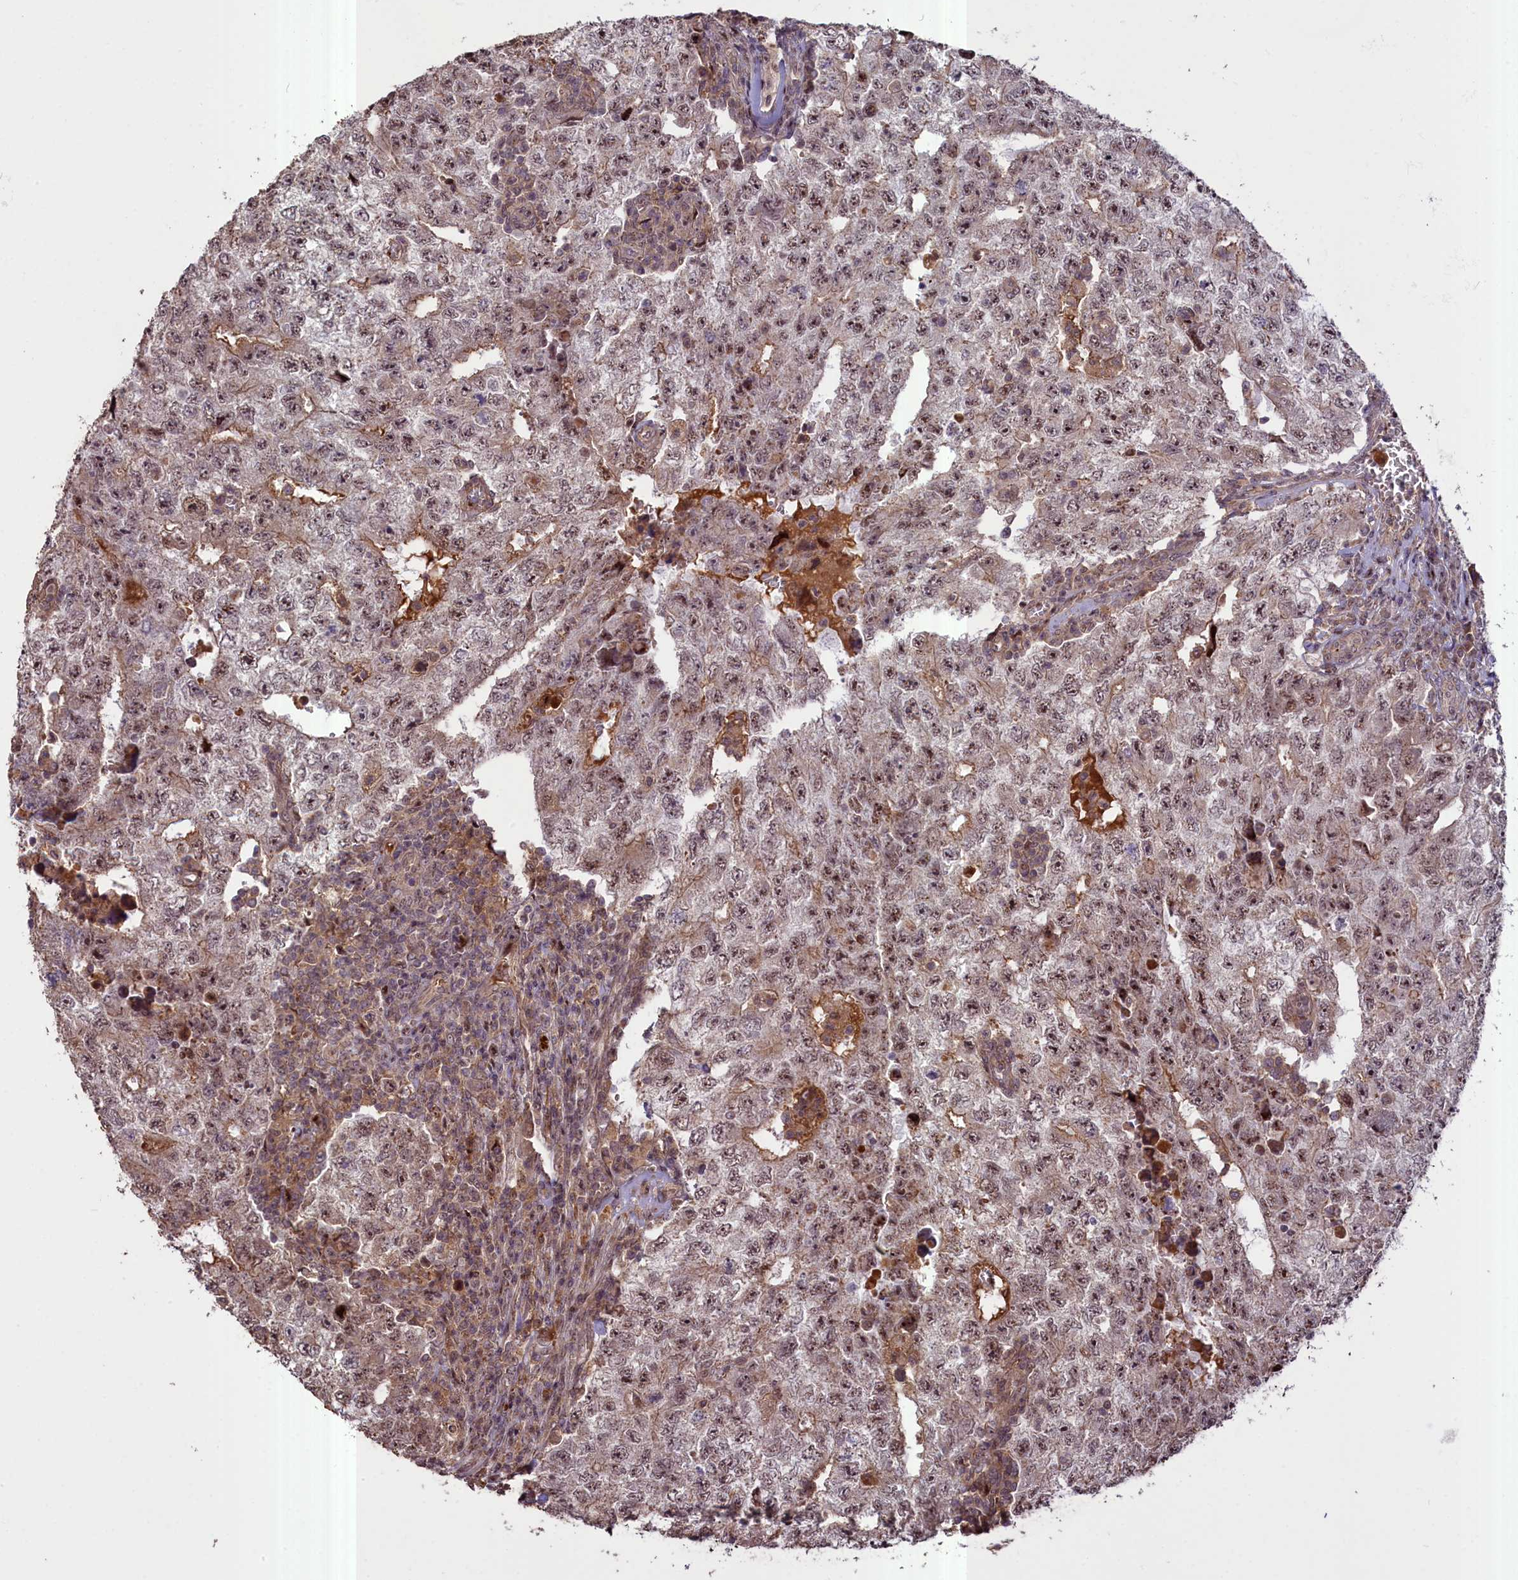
{"staining": {"intensity": "moderate", "quantity": ">75%", "location": "nuclear"}, "tissue": "testis cancer", "cell_type": "Tumor cells", "image_type": "cancer", "snomed": [{"axis": "morphology", "description": "Carcinoma, Embryonal, NOS"}, {"axis": "topography", "description": "Testis"}], "caption": "This histopathology image exhibits testis embryonal carcinoma stained with immunohistochemistry (IHC) to label a protein in brown. The nuclear of tumor cells show moderate positivity for the protein. Nuclei are counter-stained blue.", "gene": "FUZ", "patient": {"sex": "male", "age": 17}}